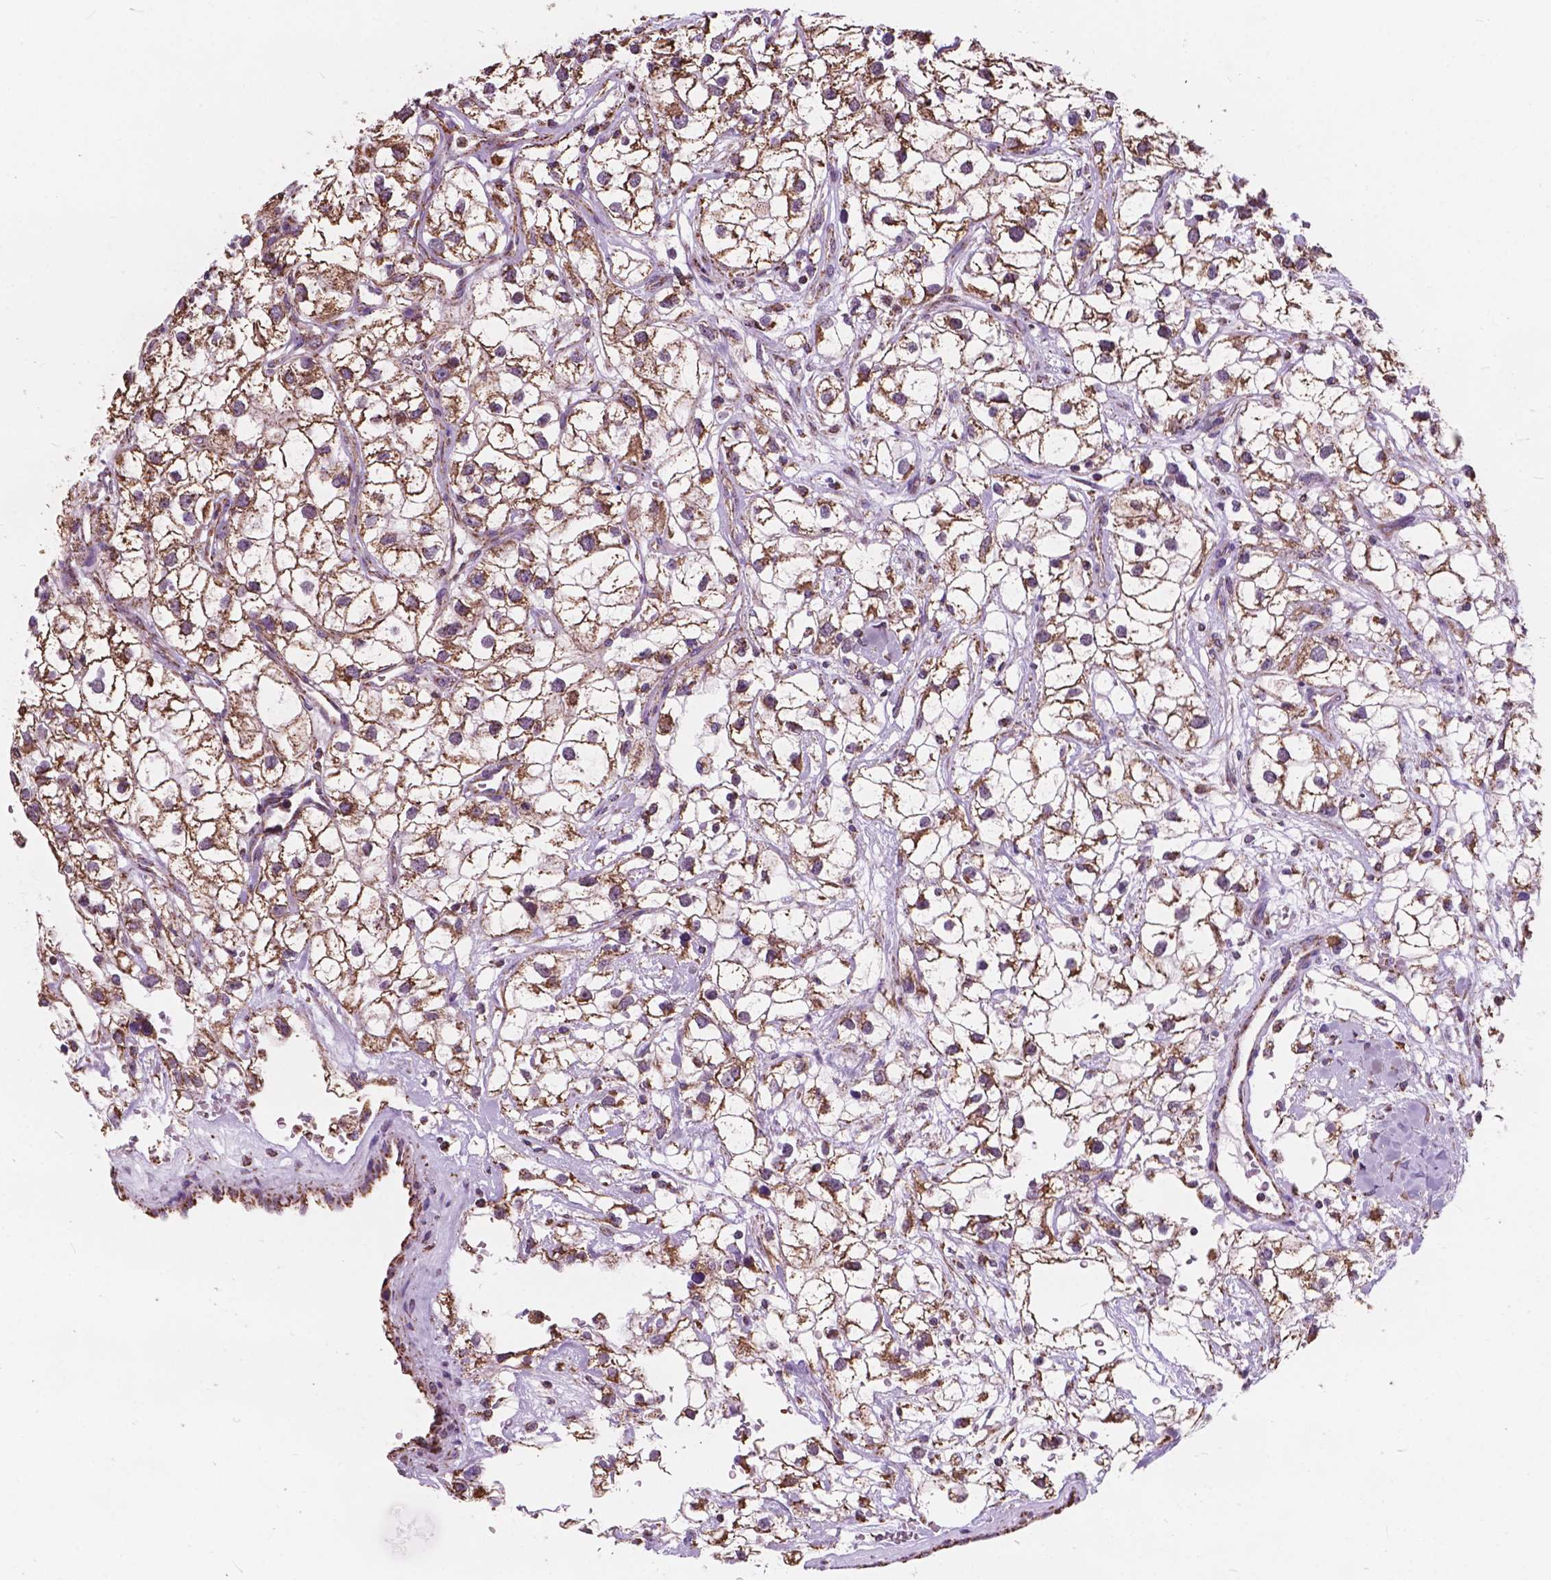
{"staining": {"intensity": "moderate", "quantity": ">75%", "location": "cytoplasmic/membranous"}, "tissue": "renal cancer", "cell_type": "Tumor cells", "image_type": "cancer", "snomed": [{"axis": "morphology", "description": "Adenocarcinoma, NOS"}, {"axis": "topography", "description": "Kidney"}], "caption": "Renal adenocarcinoma stained with DAB (3,3'-diaminobenzidine) immunohistochemistry (IHC) demonstrates medium levels of moderate cytoplasmic/membranous positivity in approximately >75% of tumor cells.", "gene": "SCOC", "patient": {"sex": "male", "age": 59}}